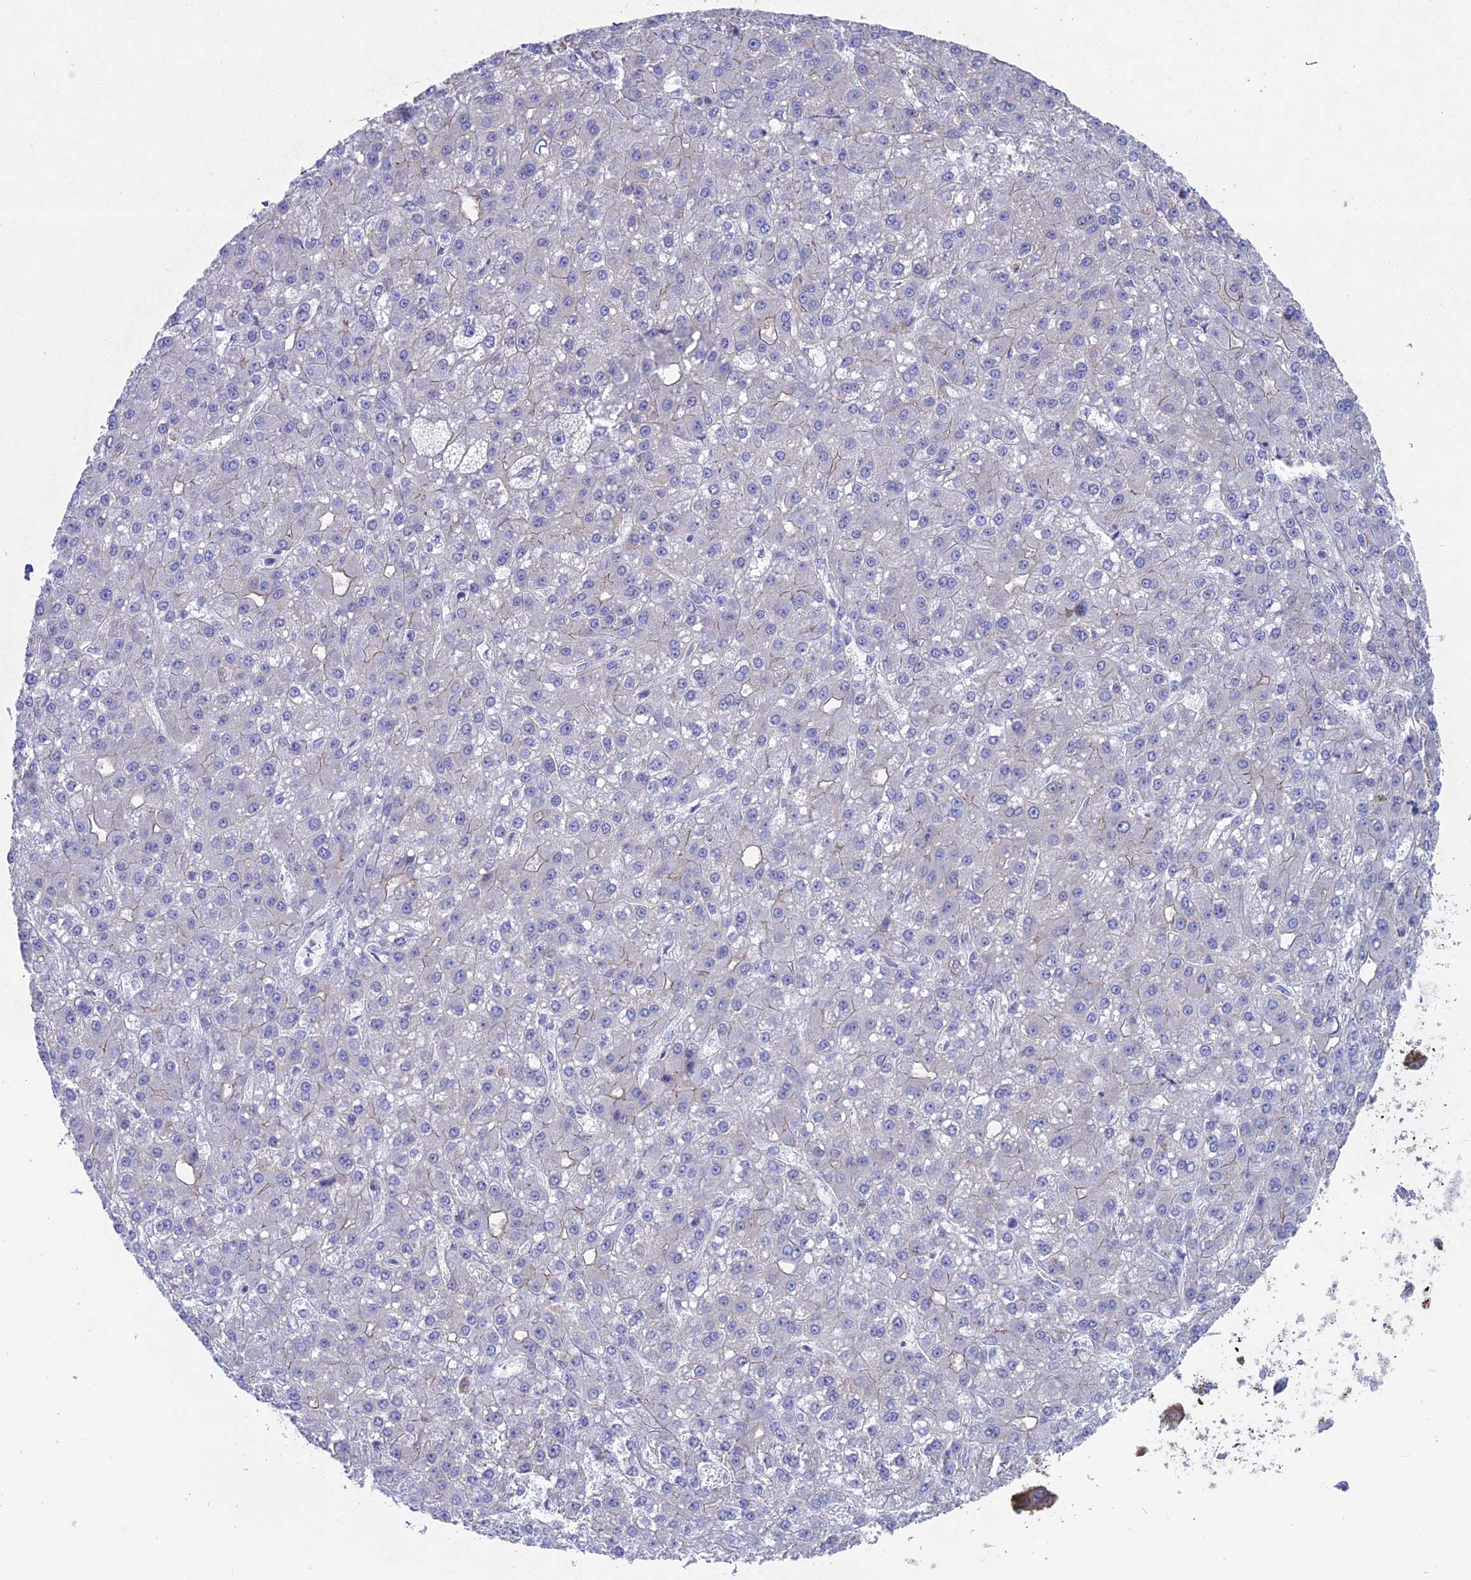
{"staining": {"intensity": "weak", "quantity": "<25%", "location": "cytoplasmic/membranous"}, "tissue": "liver cancer", "cell_type": "Tumor cells", "image_type": "cancer", "snomed": [{"axis": "morphology", "description": "Carcinoma, Hepatocellular, NOS"}, {"axis": "topography", "description": "Liver"}], "caption": "Liver hepatocellular carcinoma was stained to show a protein in brown. There is no significant staining in tumor cells.", "gene": "MYO5B", "patient": {"sex": "male", "age": 67}}